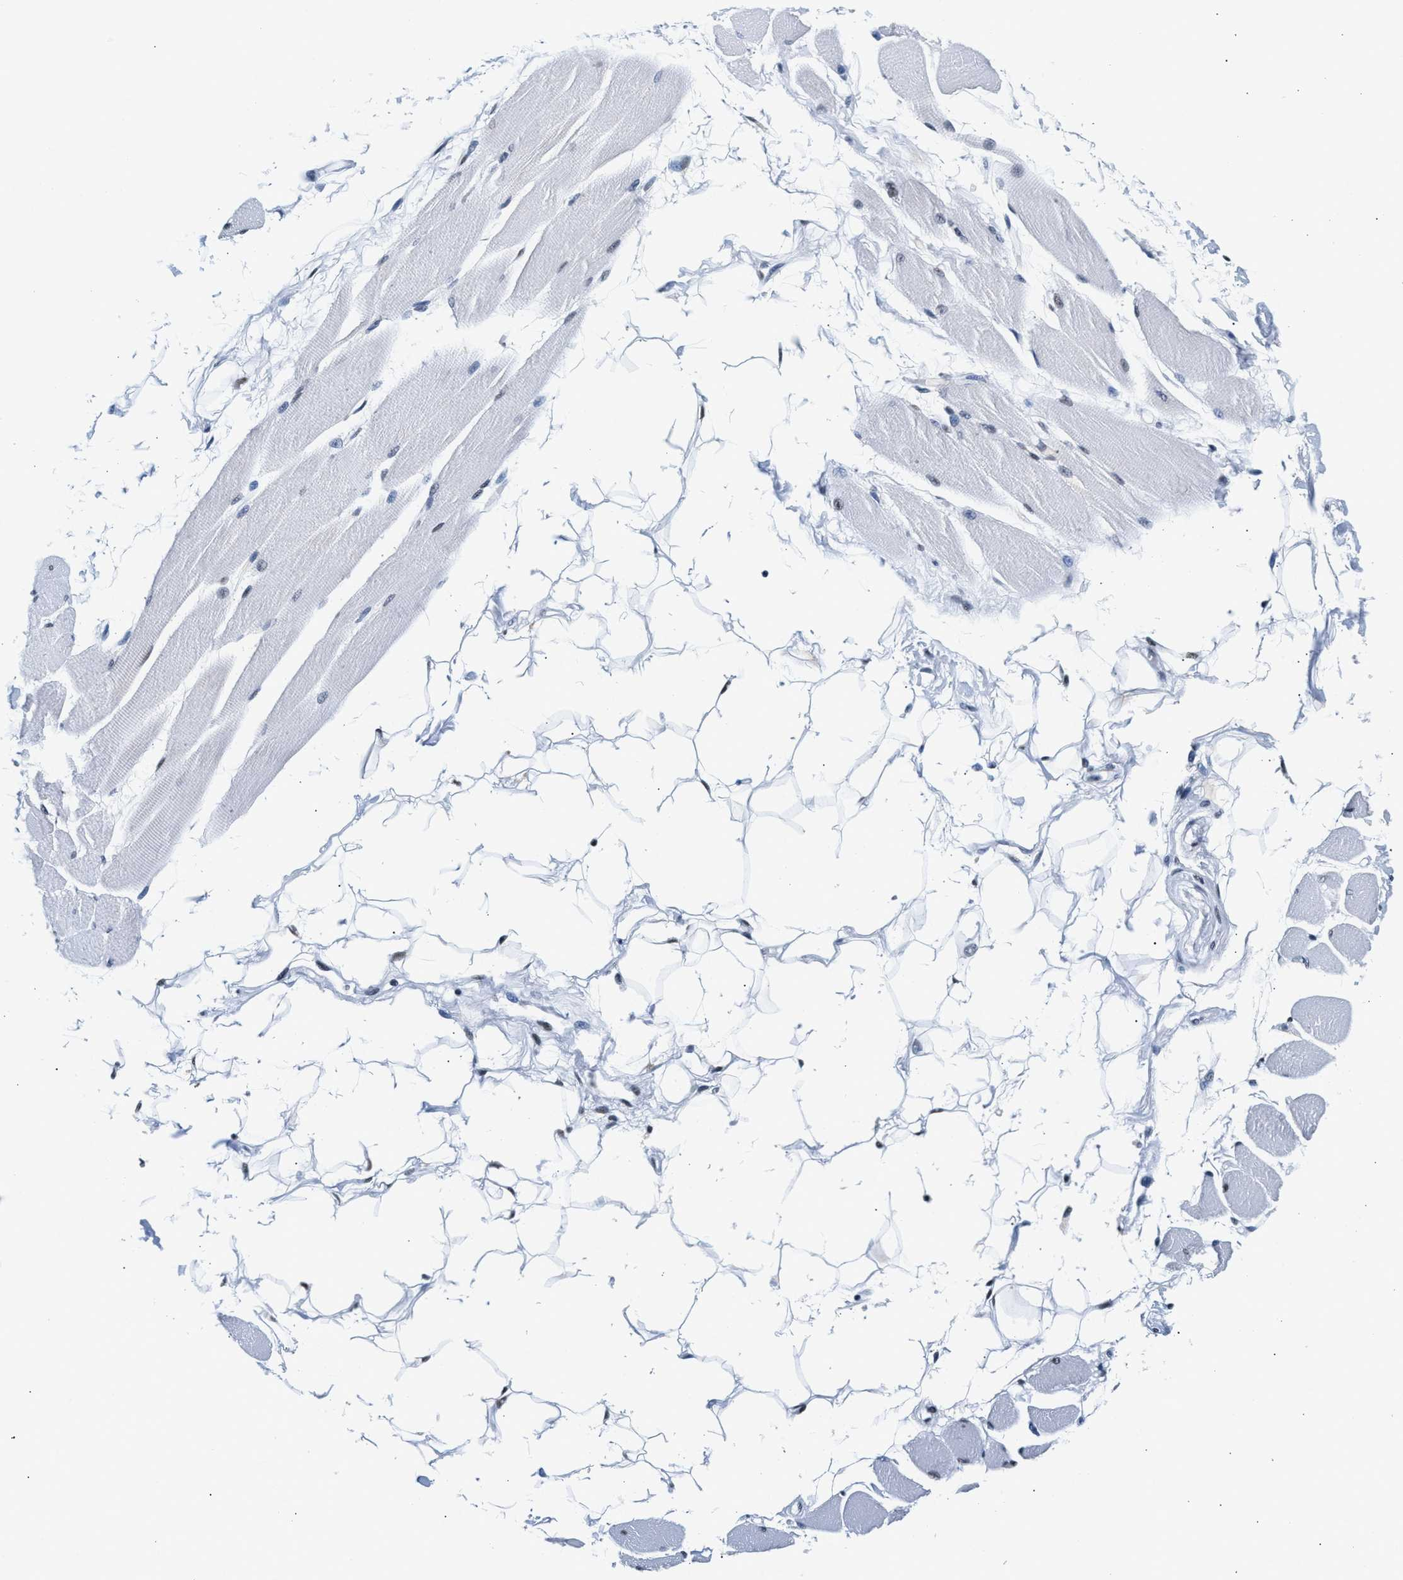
{"staining": {"intensity": "moderate", "quantity": "25%-75%", "location": "cytoplasmic/membranous,nuclear"}, "tissue": "skeletal muscle", "cell_type": "Myocytes", "image_type": "normal", "snomed": [{"axis": "morphology", "description": "Normal tissue, NOS"}, {"axis": "topography", "description": "Skeletal muscle"}, {"axis": "topography", "description": "Peripheral nerve tissue"}], "caption": "Skeletal muscle stained with immunohistochemistry demonstrates moderate cytoplasmic/membranous,nuclear expression in about 25%-75% of myocytes. Ihc stains the protein of interest in brown and the nuclei are stained blue.", "gene": "RAD50", "patient": {"sex": "female", "age": 84}}